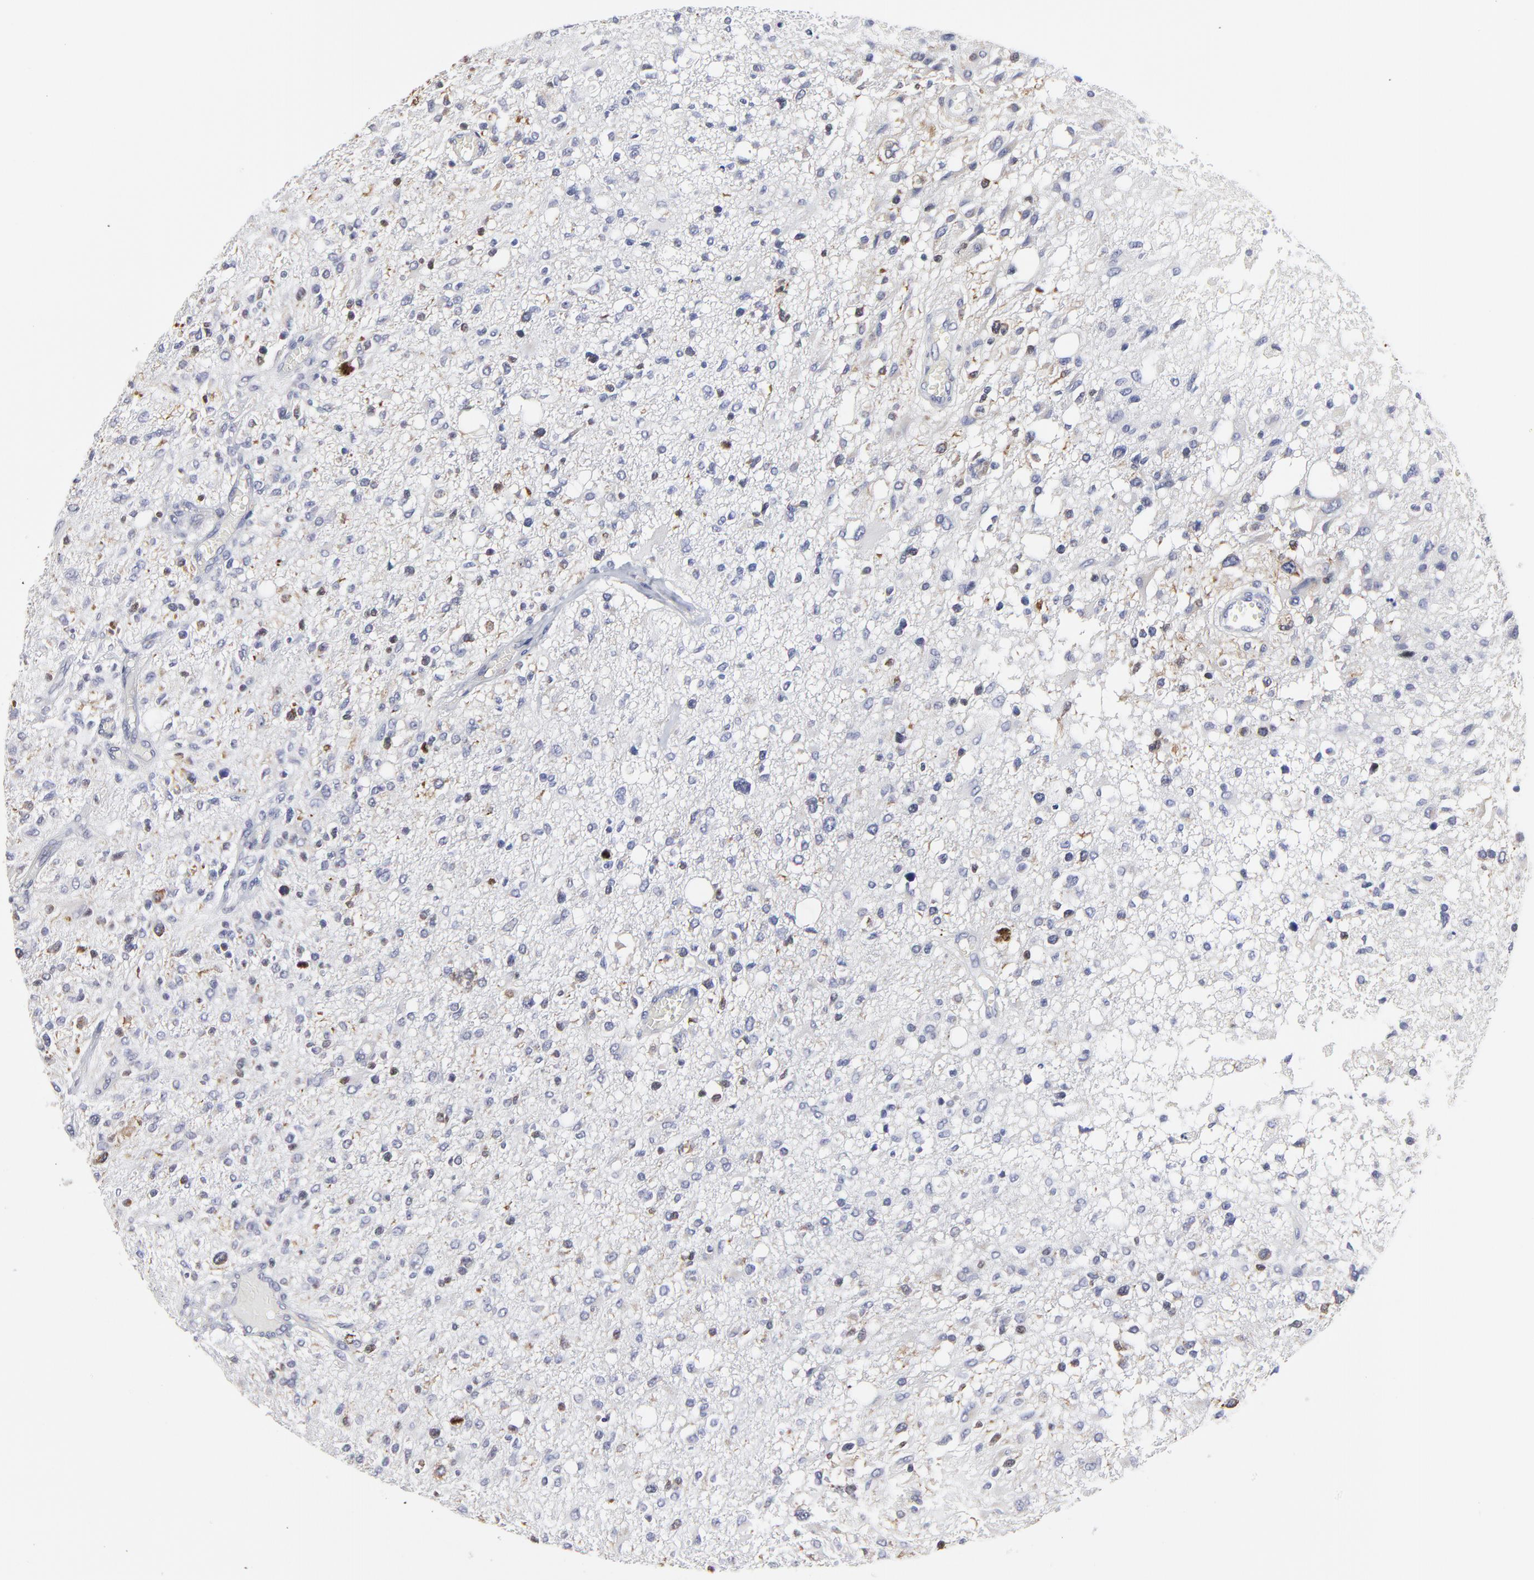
{"staining": {"intensity": "weak", "quantity": "<25%", "location": "cytoplasmic/membranous"}, "tissue": "glioma", "cell_type": "Tumor cells", "image_type": "cancer", "snomed": [{"axis": "morphology", "description": "Glioma, malignant, High grade"}, {"axis": "topography", "description": "Brain"}], "caption": "High-grade glioma (malignant) was stained to show a protein in brown. There is no significant positivity in tumor cells.", "gene": "NCAPH", "patient": {"sex": "male", "age": 36}}